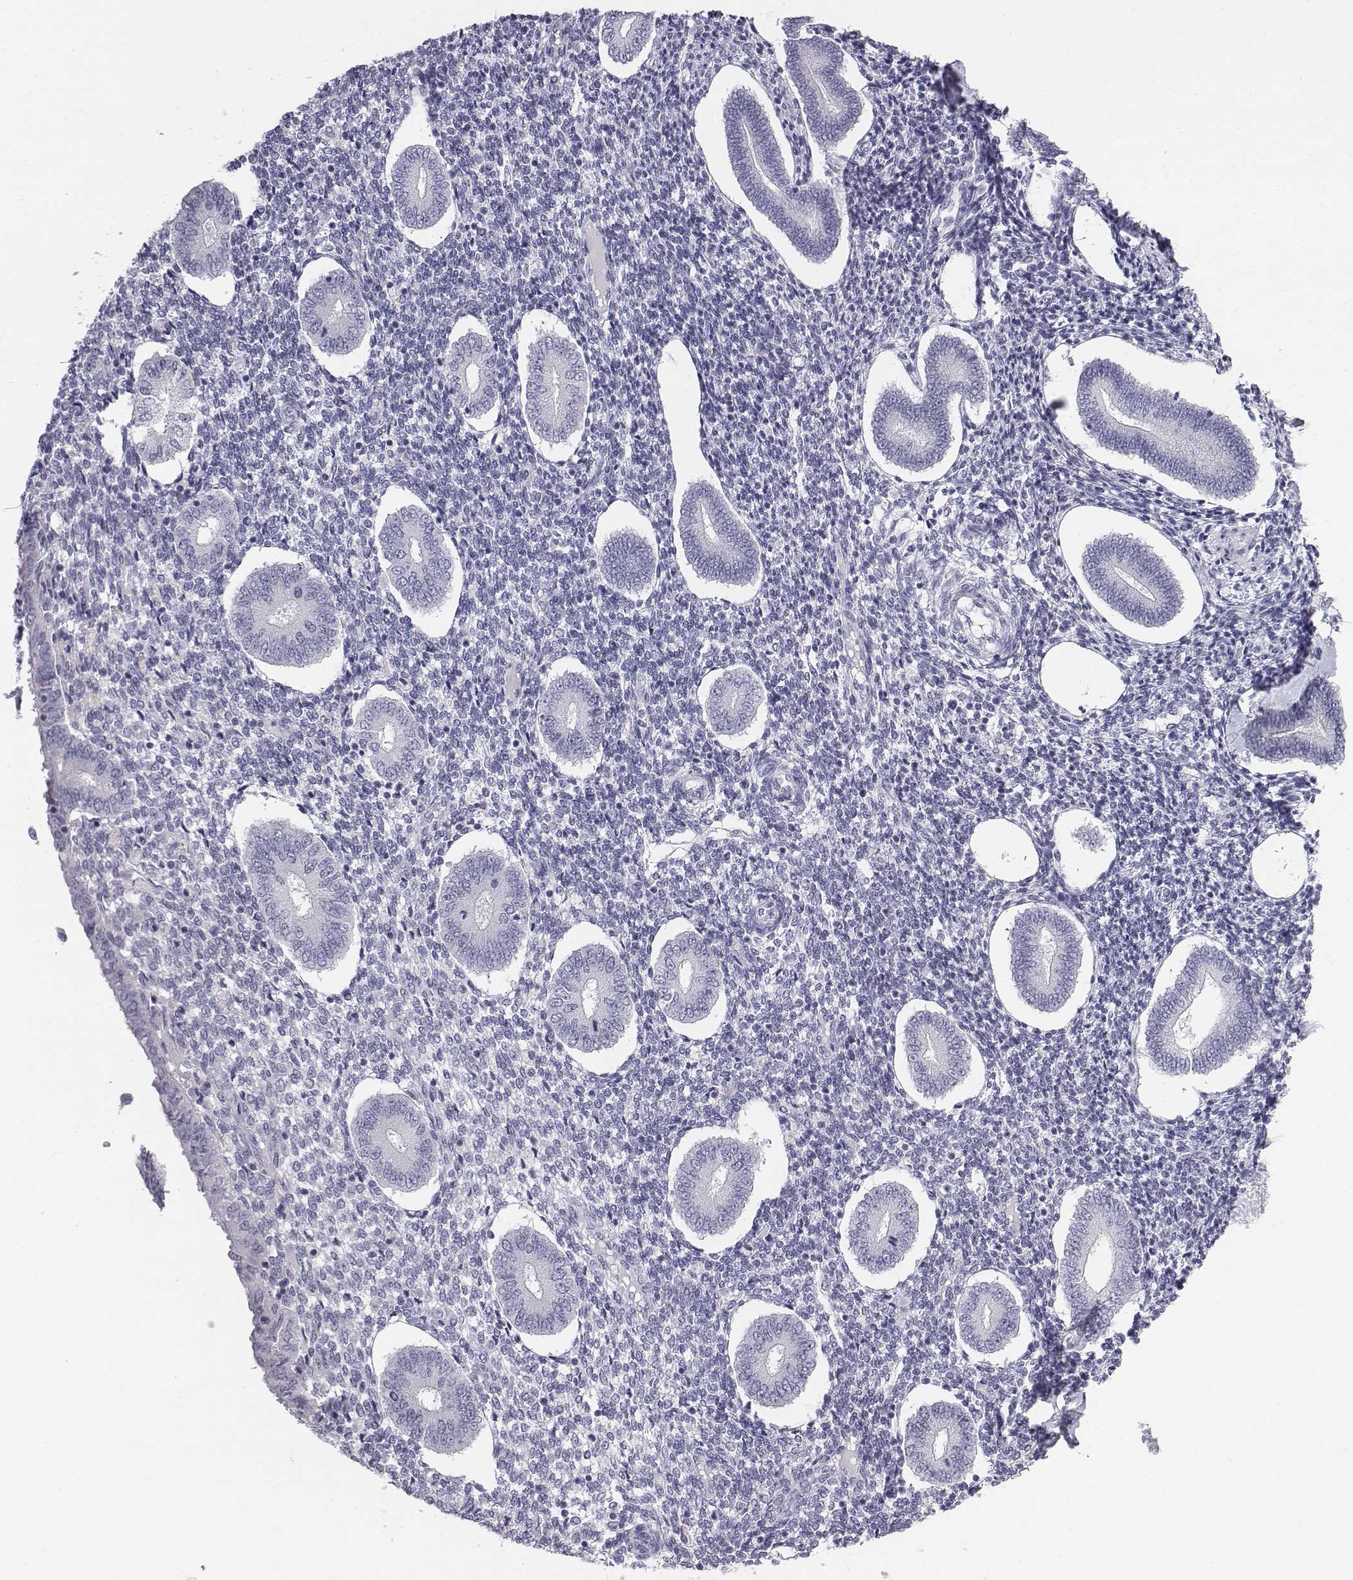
{"staining": {"intensity": "negative", "quantity": "none", "location": "none"}, "tissue": "endometrium", "cell_type": "Cells in endometrial stroma", "image_type": "normal", "snomed": [{"axis": "morphology", "description": "Normal tissue, NOS"}, {"axis": "topography", "description": "Endometrium"}], "caption": "Histopathology image shows no significant protein expression in cells in endometrial stroma of normal endometrium.", "gene": "C6orf58", "patient": {"sex": "female", "age": 40}}